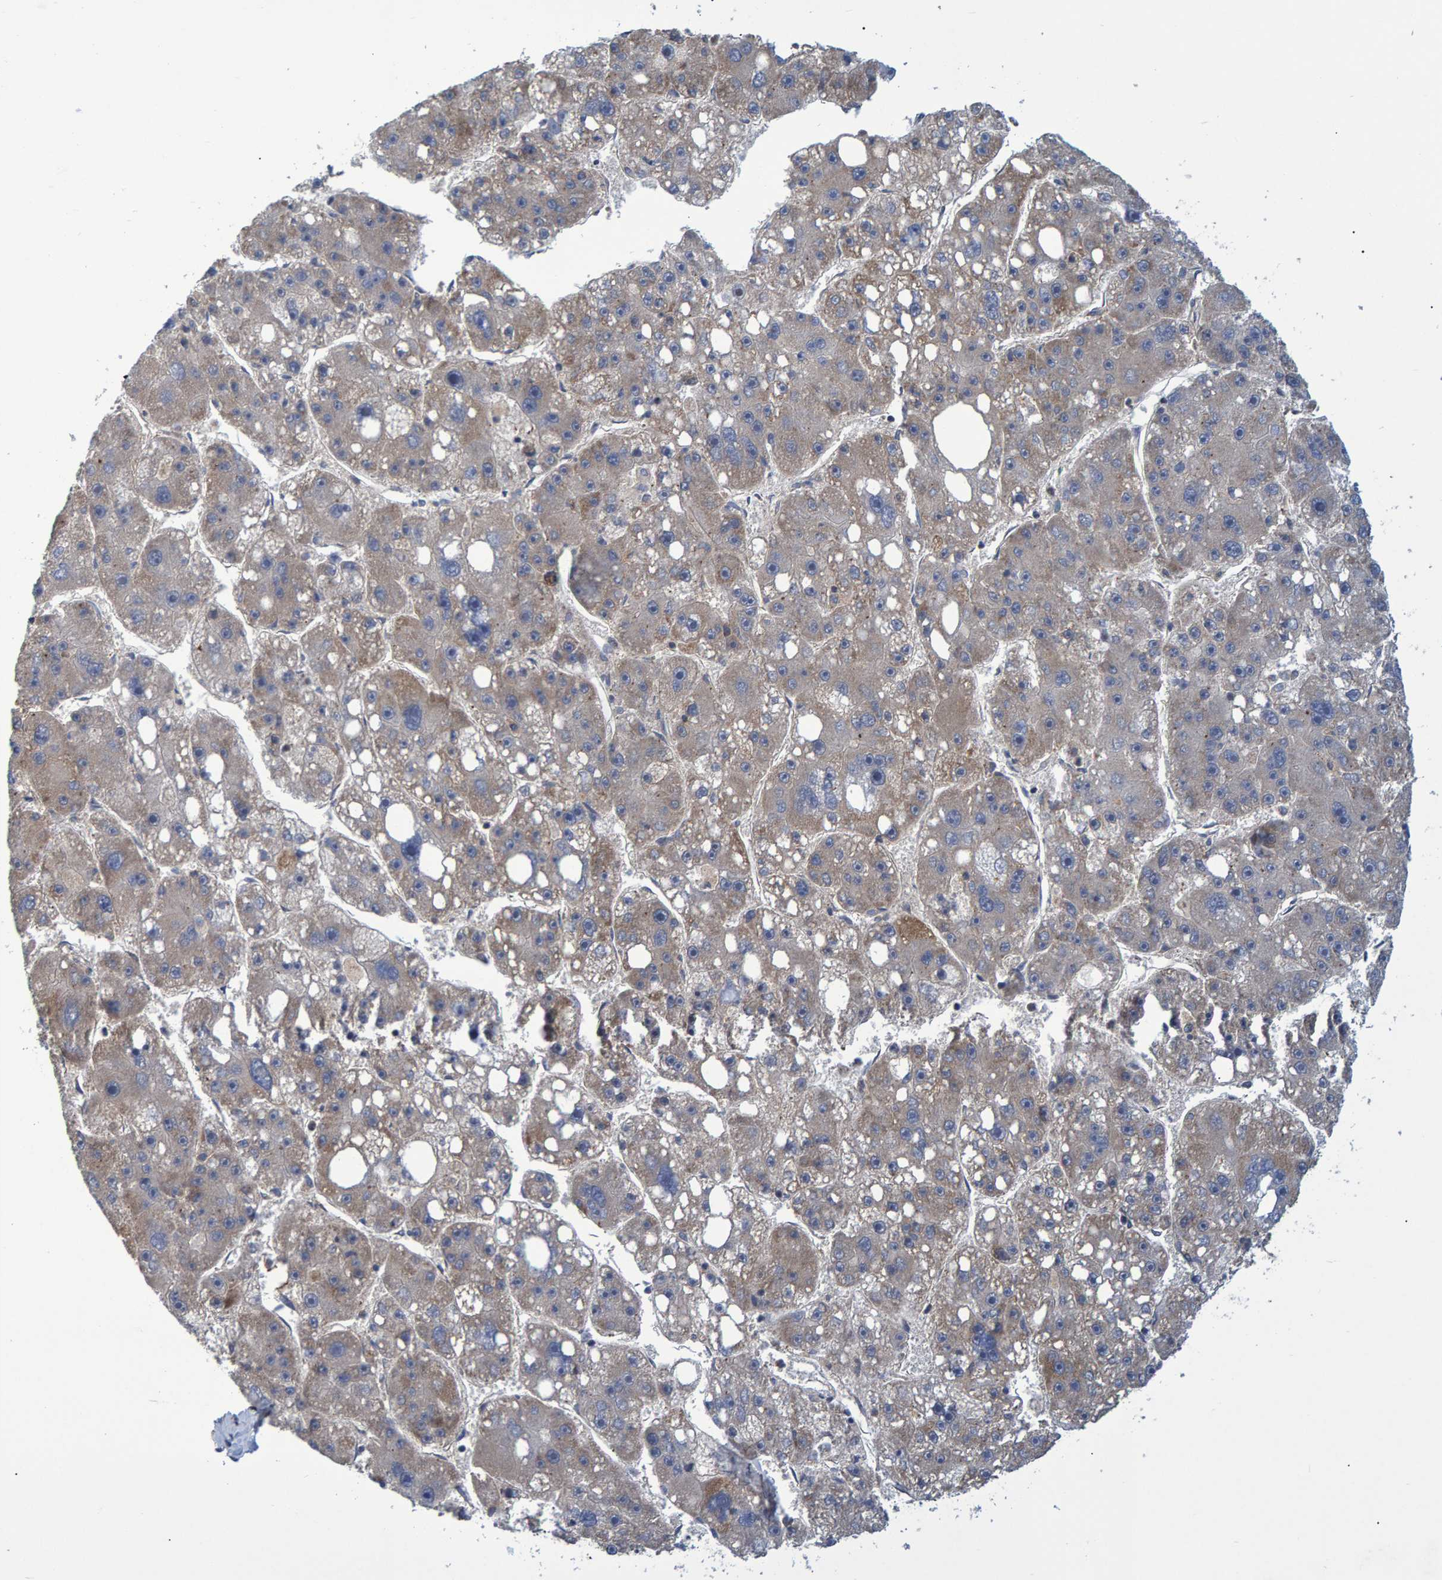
{"staining": {"intensity": "weak", "quantity": "<25%", "location": "cytoplasmic/membranous"}, "tissue": "liver cancer", "cell_type": "Tumor cells", "image_type": "cancer", "snomed": [{"axis": "morphology", "description": "Carcinoma, Hepatocellular, NOS"}, {"axis": "topography", "description": "Liver"}], "caption": "Immunohistochemistry micrograph of neoplastic tissue: human liver hepatocellular carcinoma stained with DAB (3,3'-diaminobenzidine) shows no significant protein positivity in tumor cells. (Stains: DAB immunohistochemistry with hematoxylin counter stain, Microscopy: brightfield microscopy at high magnification).", "gene": "ATP6V1H", "patient": {"sex": "female", "age": 61}}